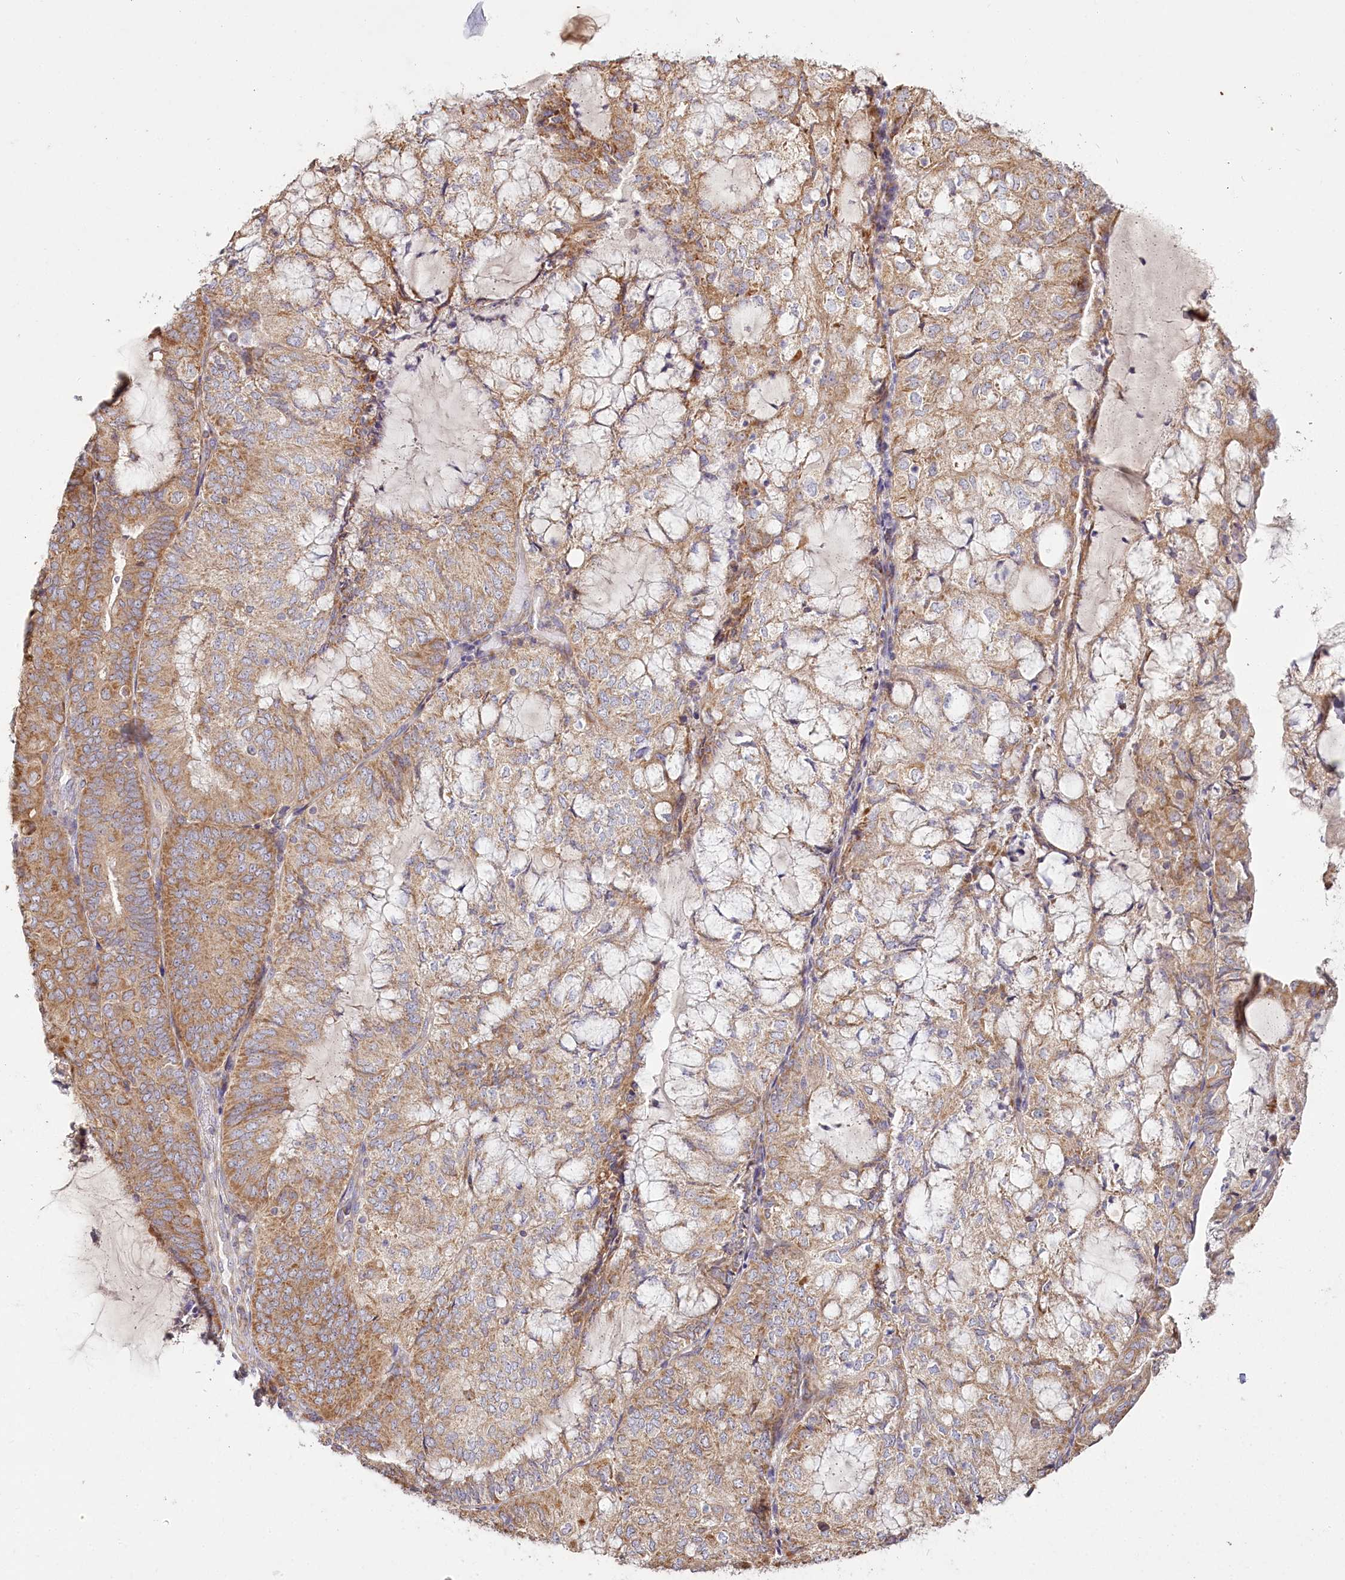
{"staining": {"intensity": "moderate", "quantity": ">75%", "location": "cytoplasmic/membranous"}, "tissue": "endometrial cancer", "cell_type": "Tumor cells", "image_type": "cancer", "snomed": [{"axis": "morphology", "description": "Adenocarcinoma, NOS"}, {"axis": "topography", "description": "Endometrium"}], "caption": "Endometrial adenocarcinoma tissue displays moderate cytoplasmic/membranous positivity in about >75% of tumor cells, visualized by immunohistochemistry.", "gene": "ACOX2", "patient": {"sex": "female", "age": 81}}